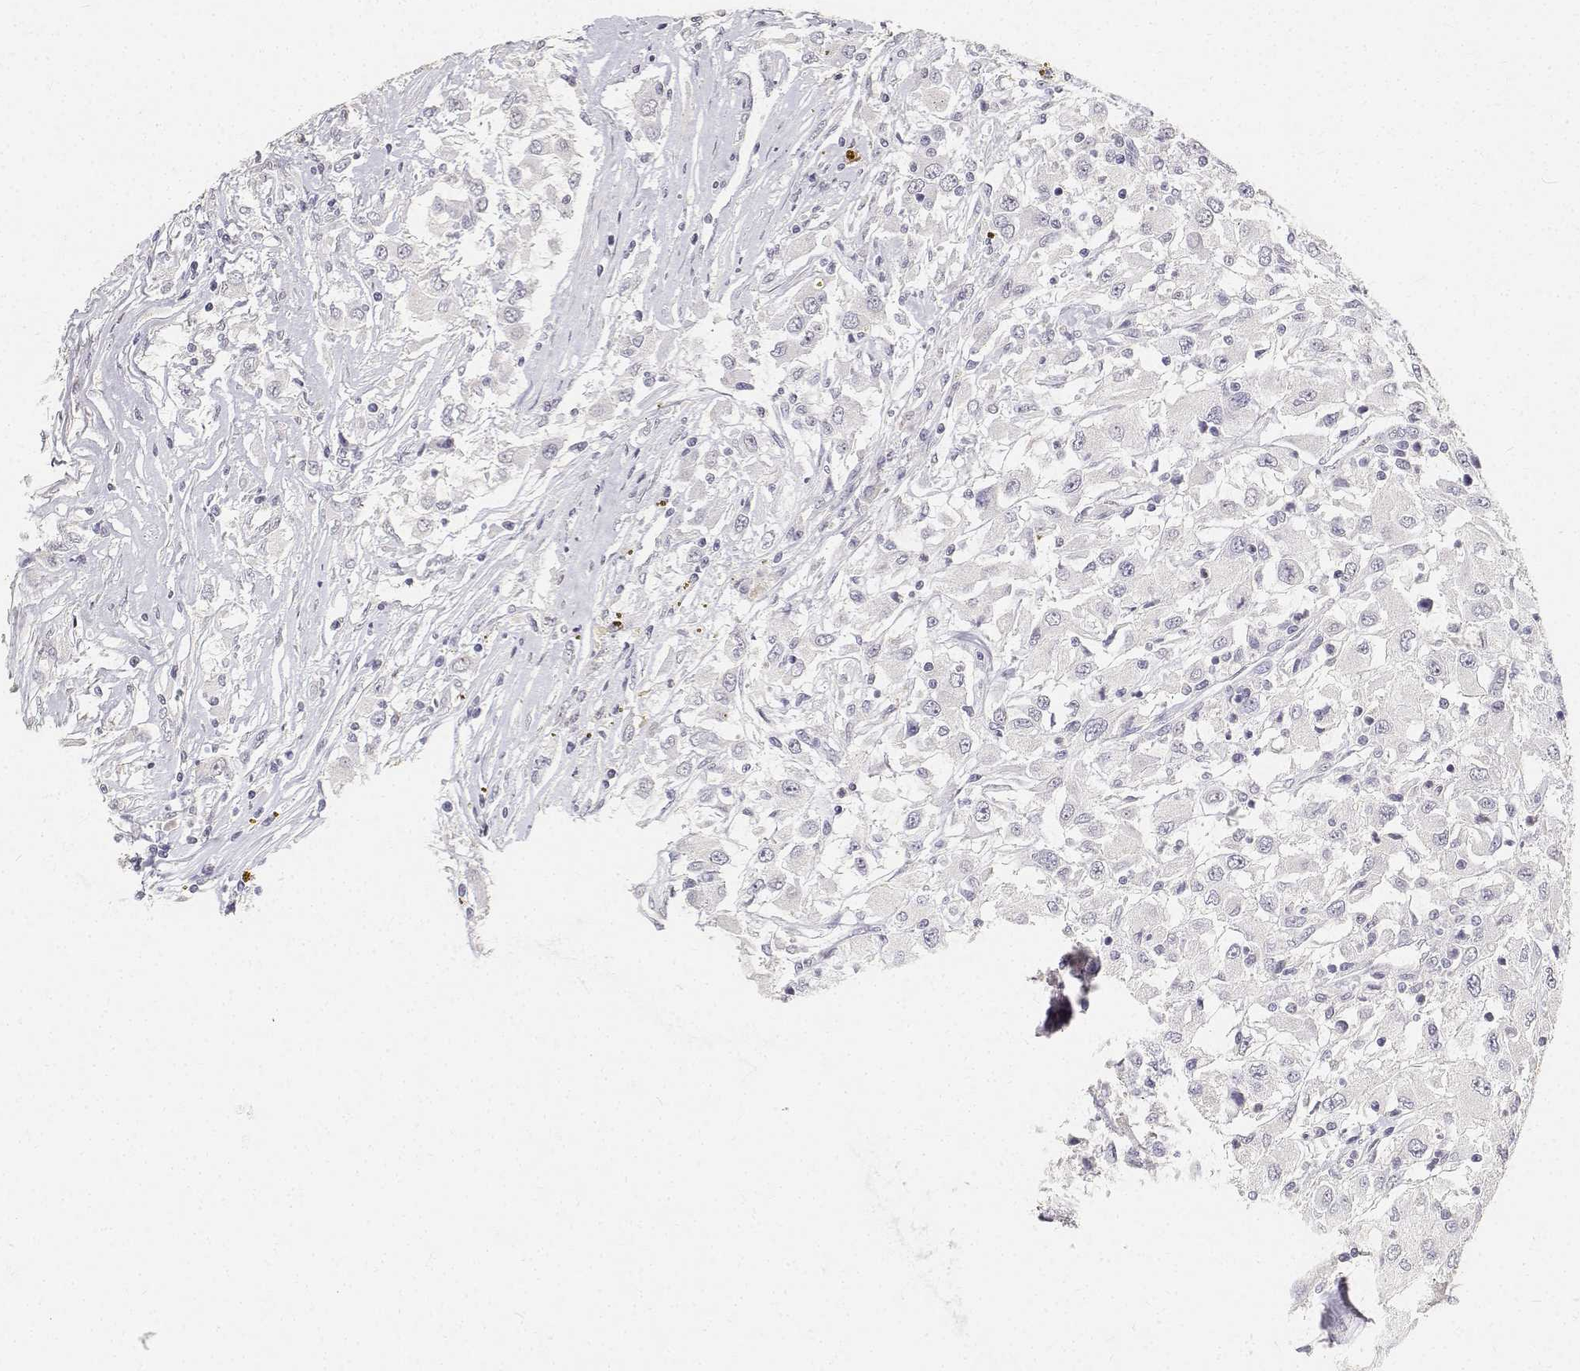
{"staining": {"intensity": "negative", "quantity": "none", "location": "none"}, "tissue": "renal cancer", "cell_type": "Tumor cells", "image_type": "cancer", "snomed": [{"axis": "morphology", "description": "Adenocarcinoma, NOS"}, {"axis": "topography", "description": "Kidney"}], "caption": "DAB immunohistochemical staining of human renal cancer shows no significant positivity in tumor cells.", "gene": "PAEP", "patient": {"sex": "female", "age": 67}}